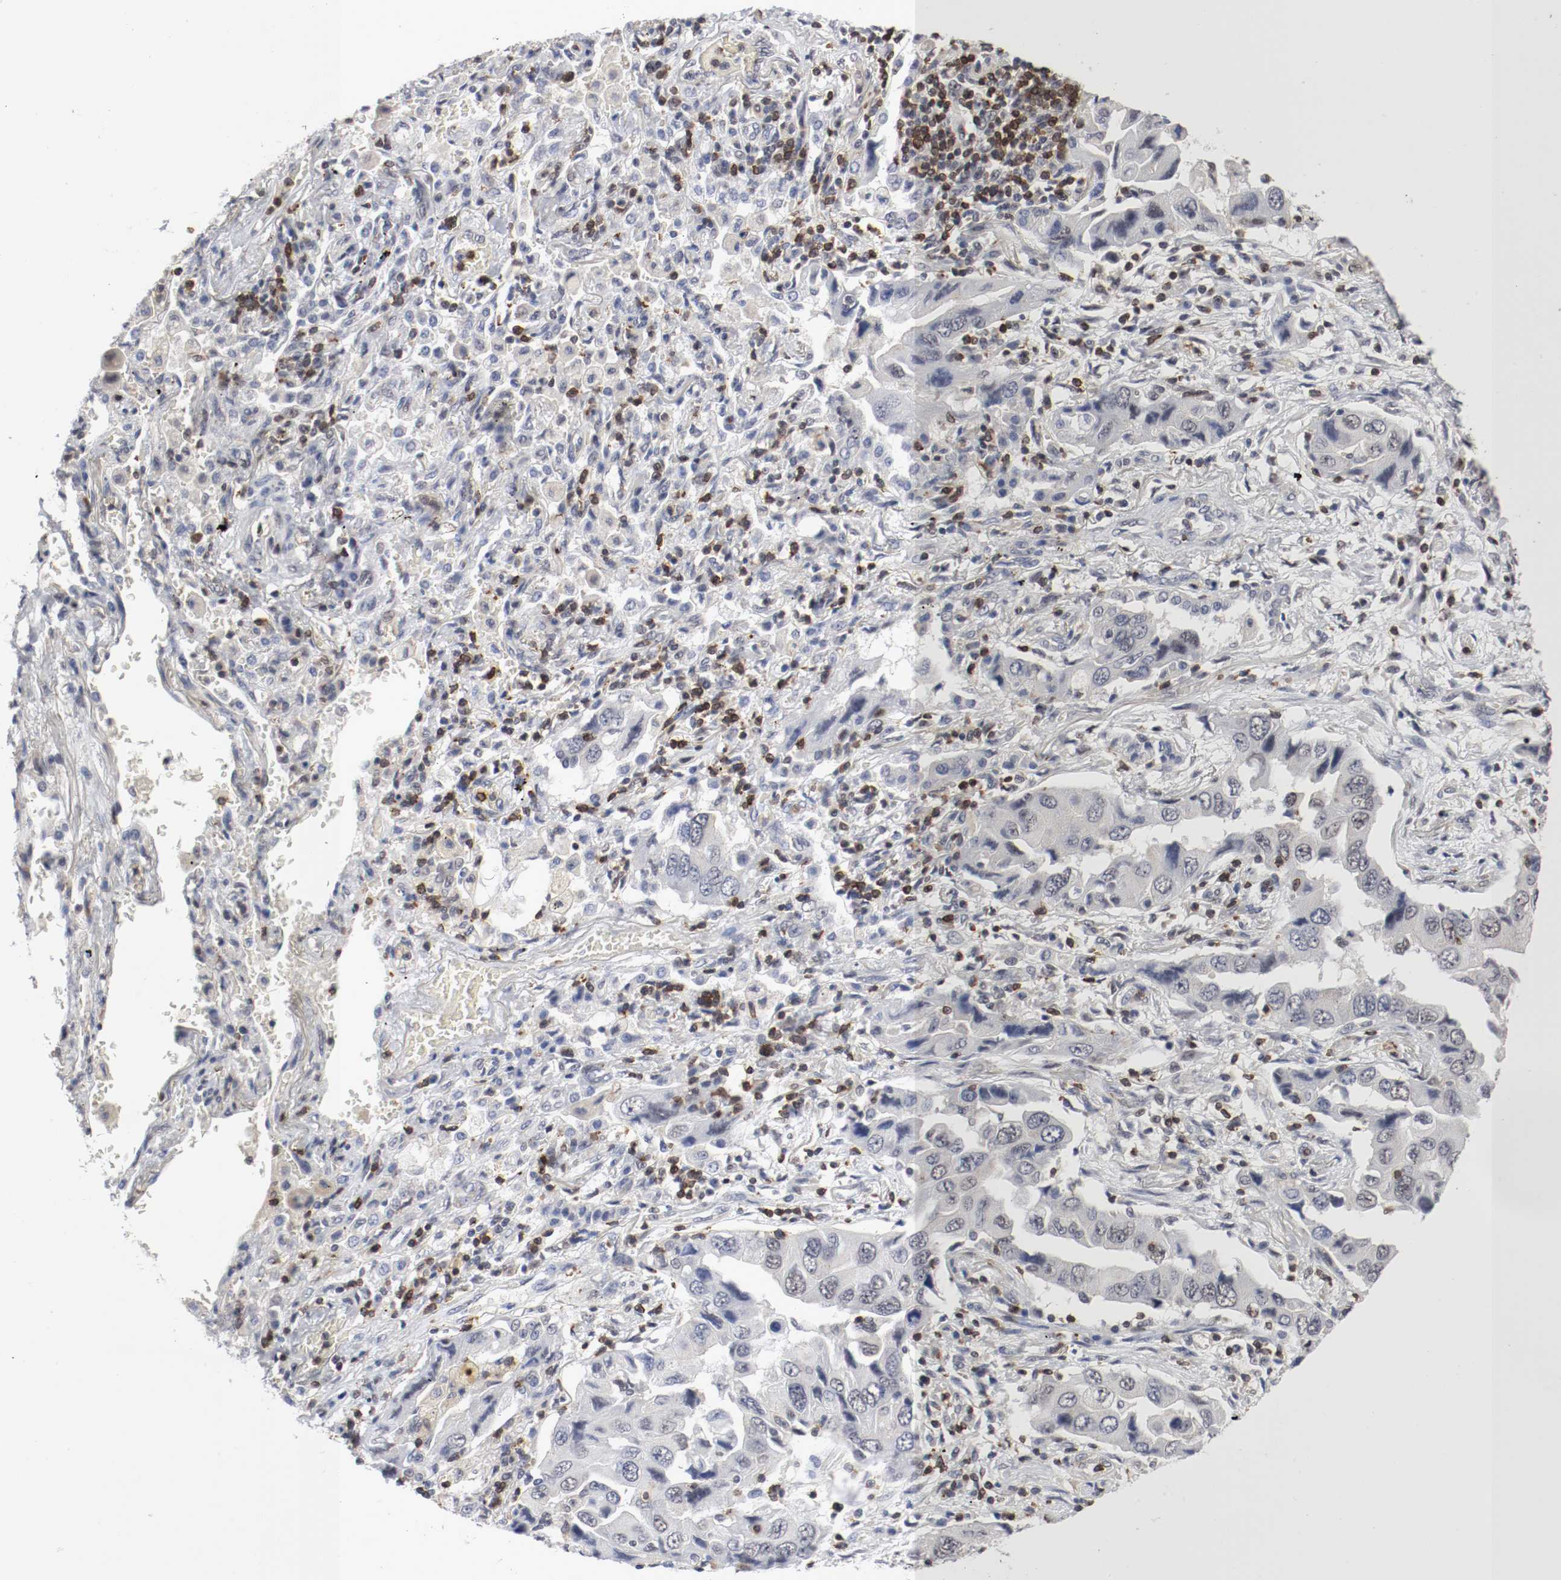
{"staining": {"intensity": "negative", "quantity": "none", "location": "none"}, "tissue": "lung cancer", "cell_type": "Tumor cells", "image_type": "cancer", "snomed": [{"axis": "morphology", "description": "Adenocarcinoma, NOS"}, {"axis": "topography", "description": "Lung"}], "caption": "Tumor cells show no significant protein positivity in lung cancer. (Stains: DAB immunohistochemistry with hematoxylin counter stain, Microscopy: brightfield microscopy at high magnification).", "gene": "JUND", "patient": {"sex": "female", "age": 65}}